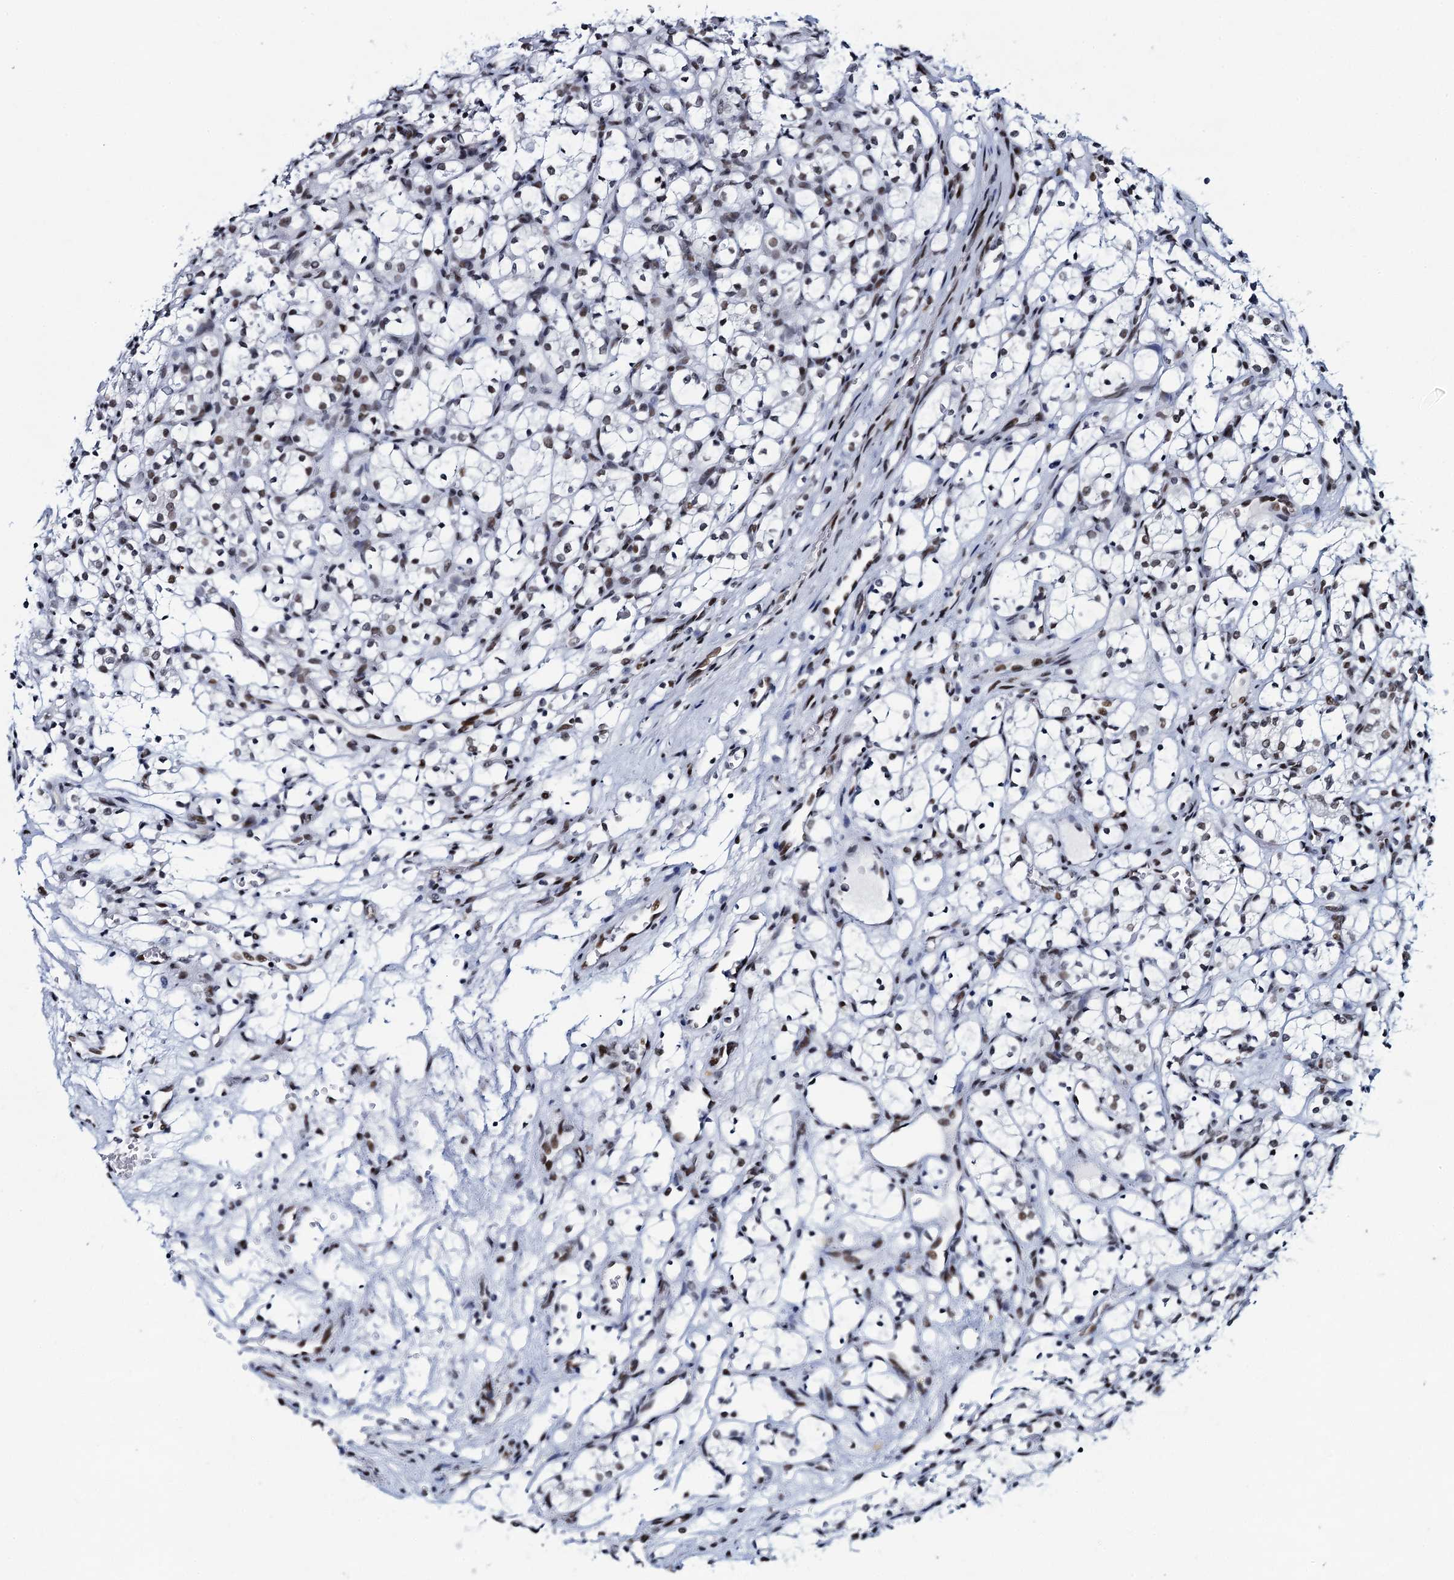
{"staining": {"intensity": "weak", "quantity": ">75%", "location": "nuclear"}, "tissue": "renal cancer", "cell_type": "Tumor cells", "image_type": "cancer", "snomed": [{"axis": "morphology", "description": "Adenocarcinoma, NOS"}, {"axis": "topography", "description": "Kidney"}], "caption": "An image of human renal cancer (adenocarcinoma) stained for a protein reveals weak nuclear brown staining in tumor cells.", "gene": "HNRNPUL2", "patient": {"sex": "female", "age": 69}}